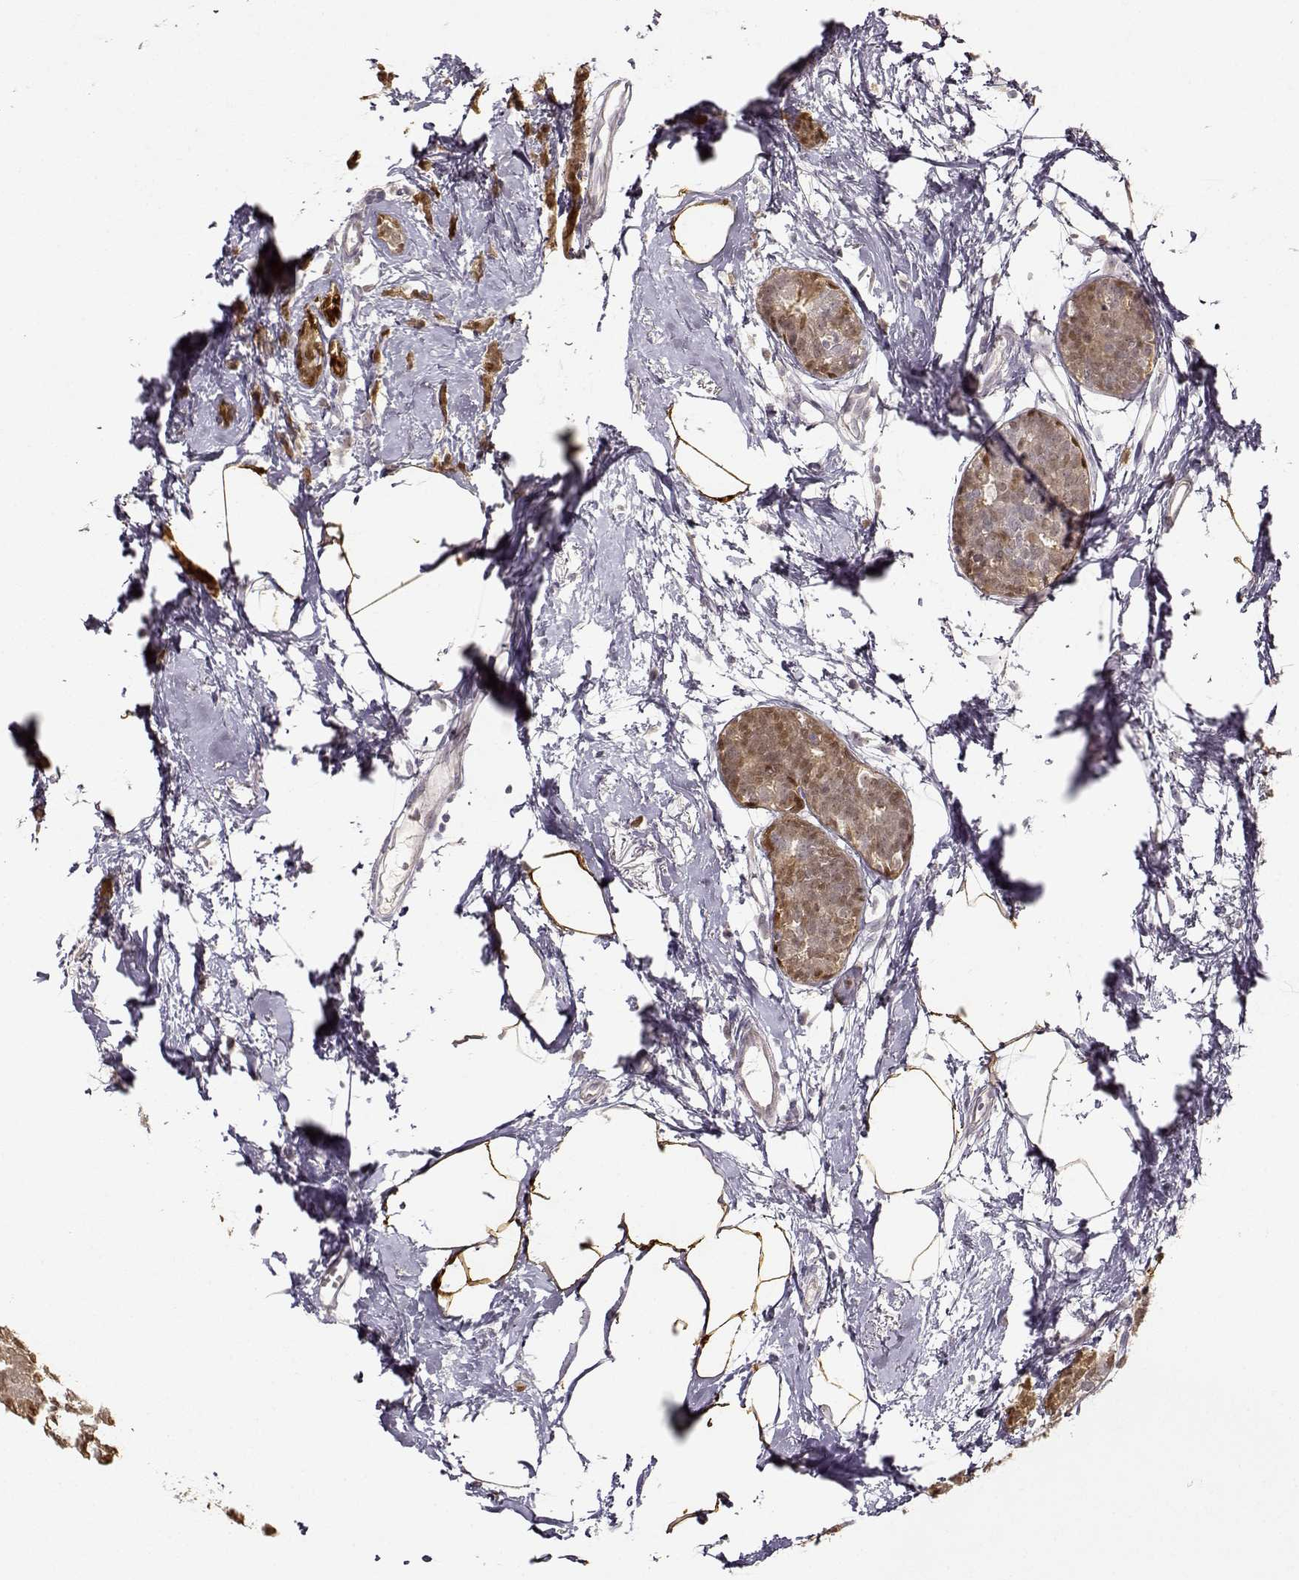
{"staining": {"intensity": "moderate", "quantity": ">75%", "location": "cytoplasmic/membranous,nuclear"}, "tissue": "breast cancer", "cell_type": "Tumor cells", "image_type": "cancer", "snomed": [{"axis": "morphology", "description": "Duct carcinoma"}, {"axis": "topography", "description": "Breast"}], "caption": "Infiltrating ductal carcinoma (breast) stained with a protein marker demonstrates moderate staining in tumor cells.", "gene": "S100B", "patient": {"sex": "female", "age": 40}}